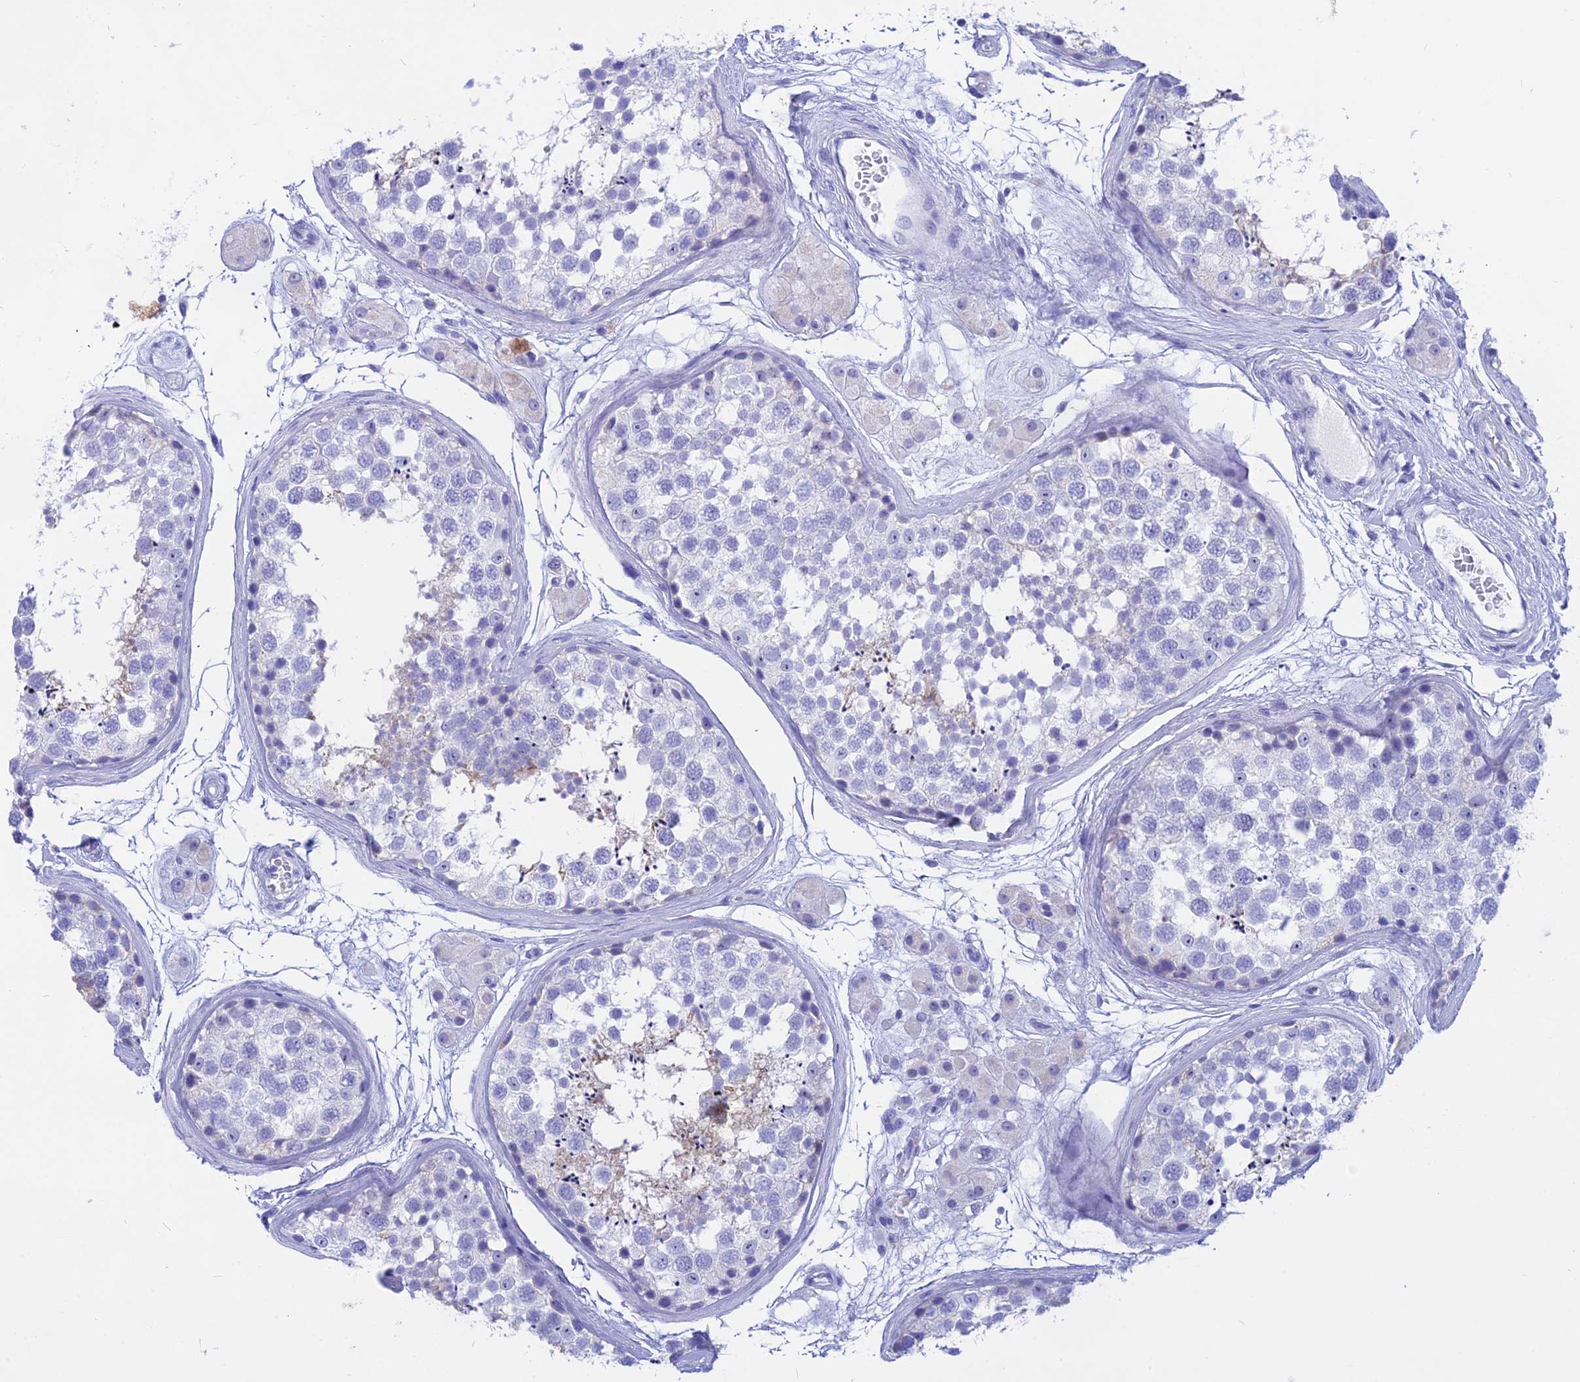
{"staining": {"intensity": "negative", "quantity": "none", "location": "none"}, "tissue": "testis", "cell_type": "Cells in seminiferous ducts", "image_type": "normal", "snomed": [{"axis": "morphology", "description": "Normal tissue, NOS"}, {"axis": "topography", "description": "Testis"}], "caption": "This is a histopathology image of immunohistochemistry staining of normal testis, which shows no positivity in cells in seminiferous ducts. (DAB (3,3'-diaminobenzidine) IHC, high magnification).", "gene": "ISCA1", "patient": {"sex": "male", "age": 56}}